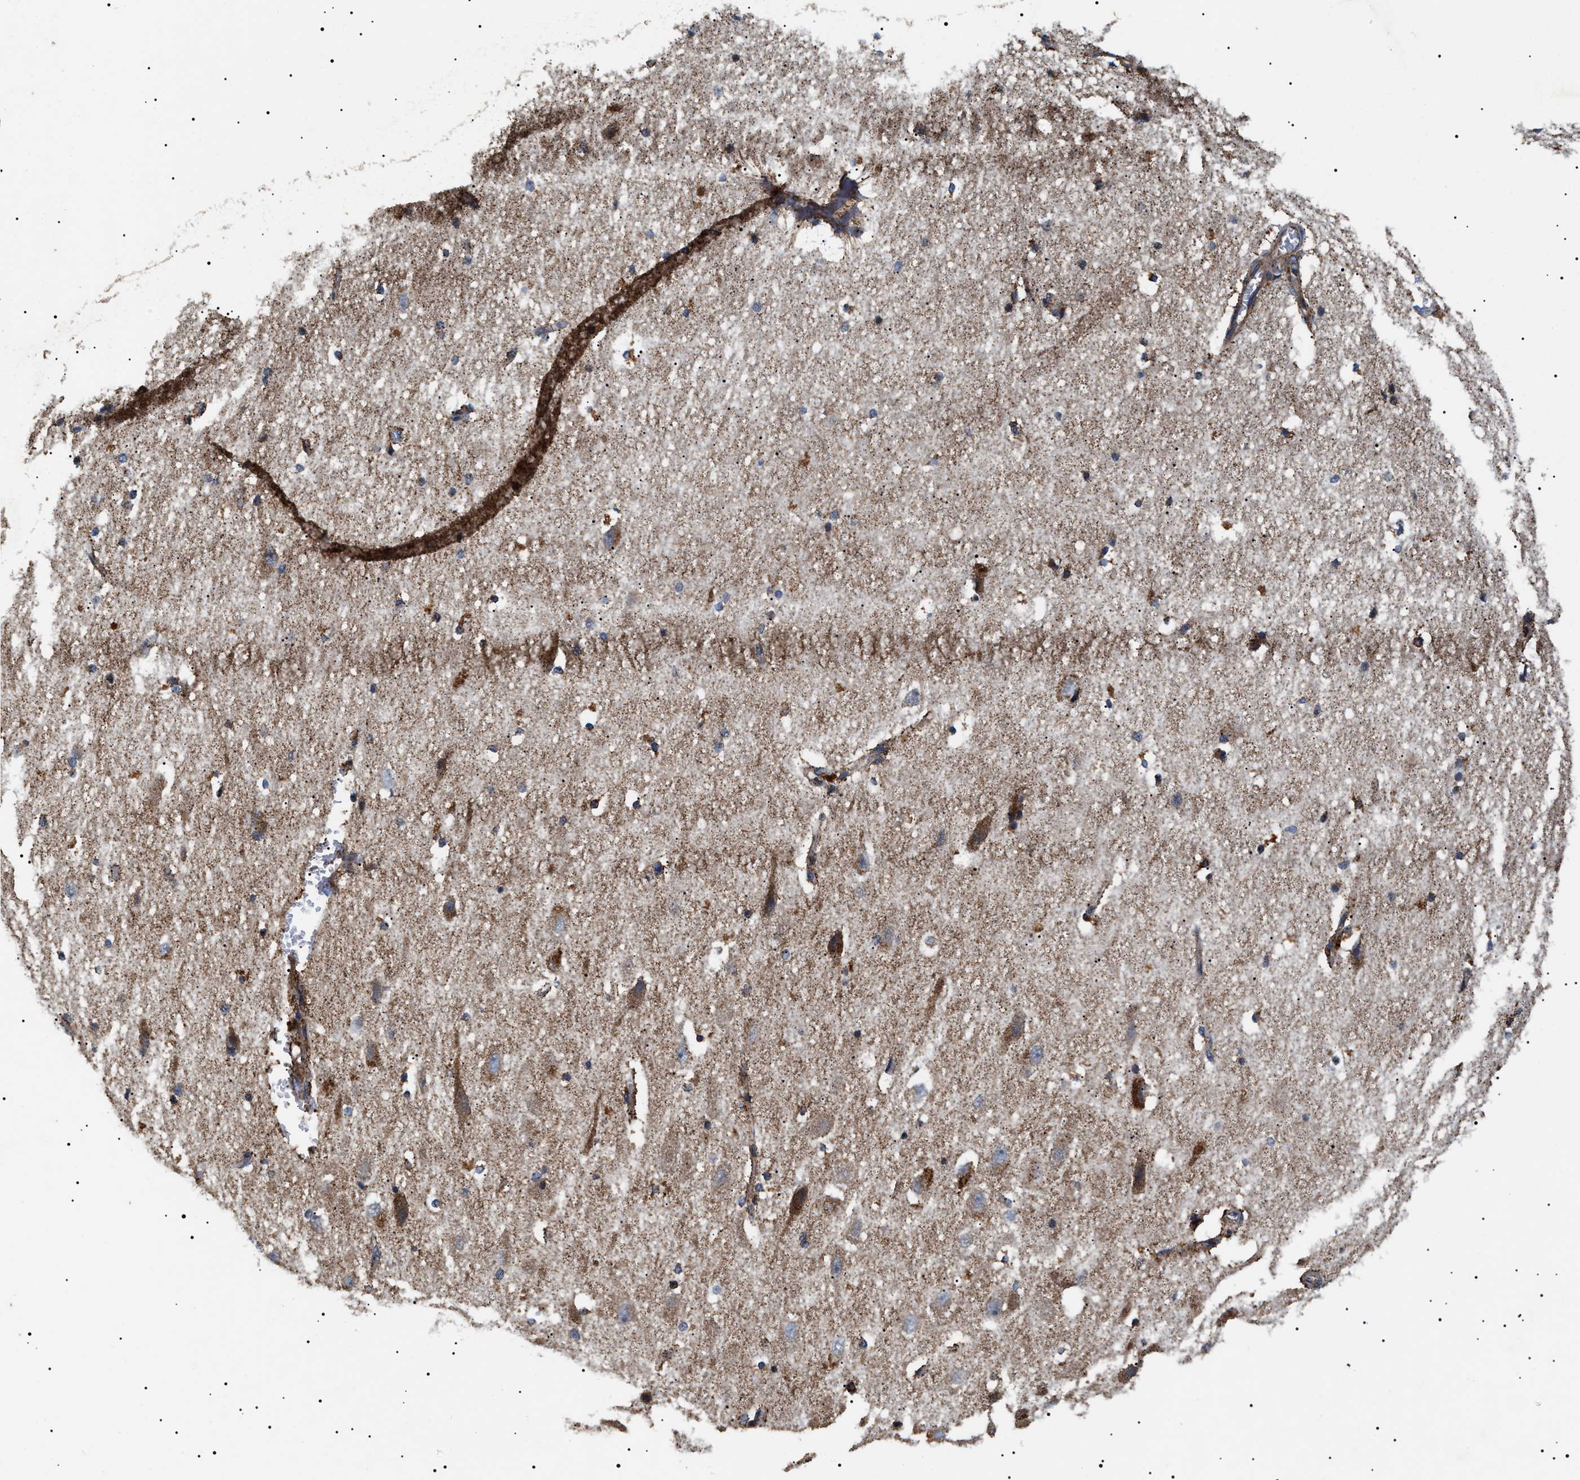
{"staining": {"intensity": "moderate", "quantity": "25%-75%", "location": "cytoplasmic/membranous"}, "tissue": "hippocampus", "cell_type": "Glial cells", "image_type": "normal", "snomed": [{"axis": "morphology", "description": "Normal tissue, NOS"}, {"axis": "topography", "description": "Hippocampus"}], "caption": "Immunohistochemistry (IHC) staining of normal hippocampus, which demonstrates medium levels of moderate cytoplasmic/membranous staining in approximately 25%-75% of glial cells indicating moderate cytoplasmic/membranous protein expression. The staining was performed using DAB (3,3'-diaminobenzidine) (brown) for protein detection and nuclei were counterstained in hematoxylin (blue).", "gene": "OXSM", "patient": {"sex": "female", "age": 19}}